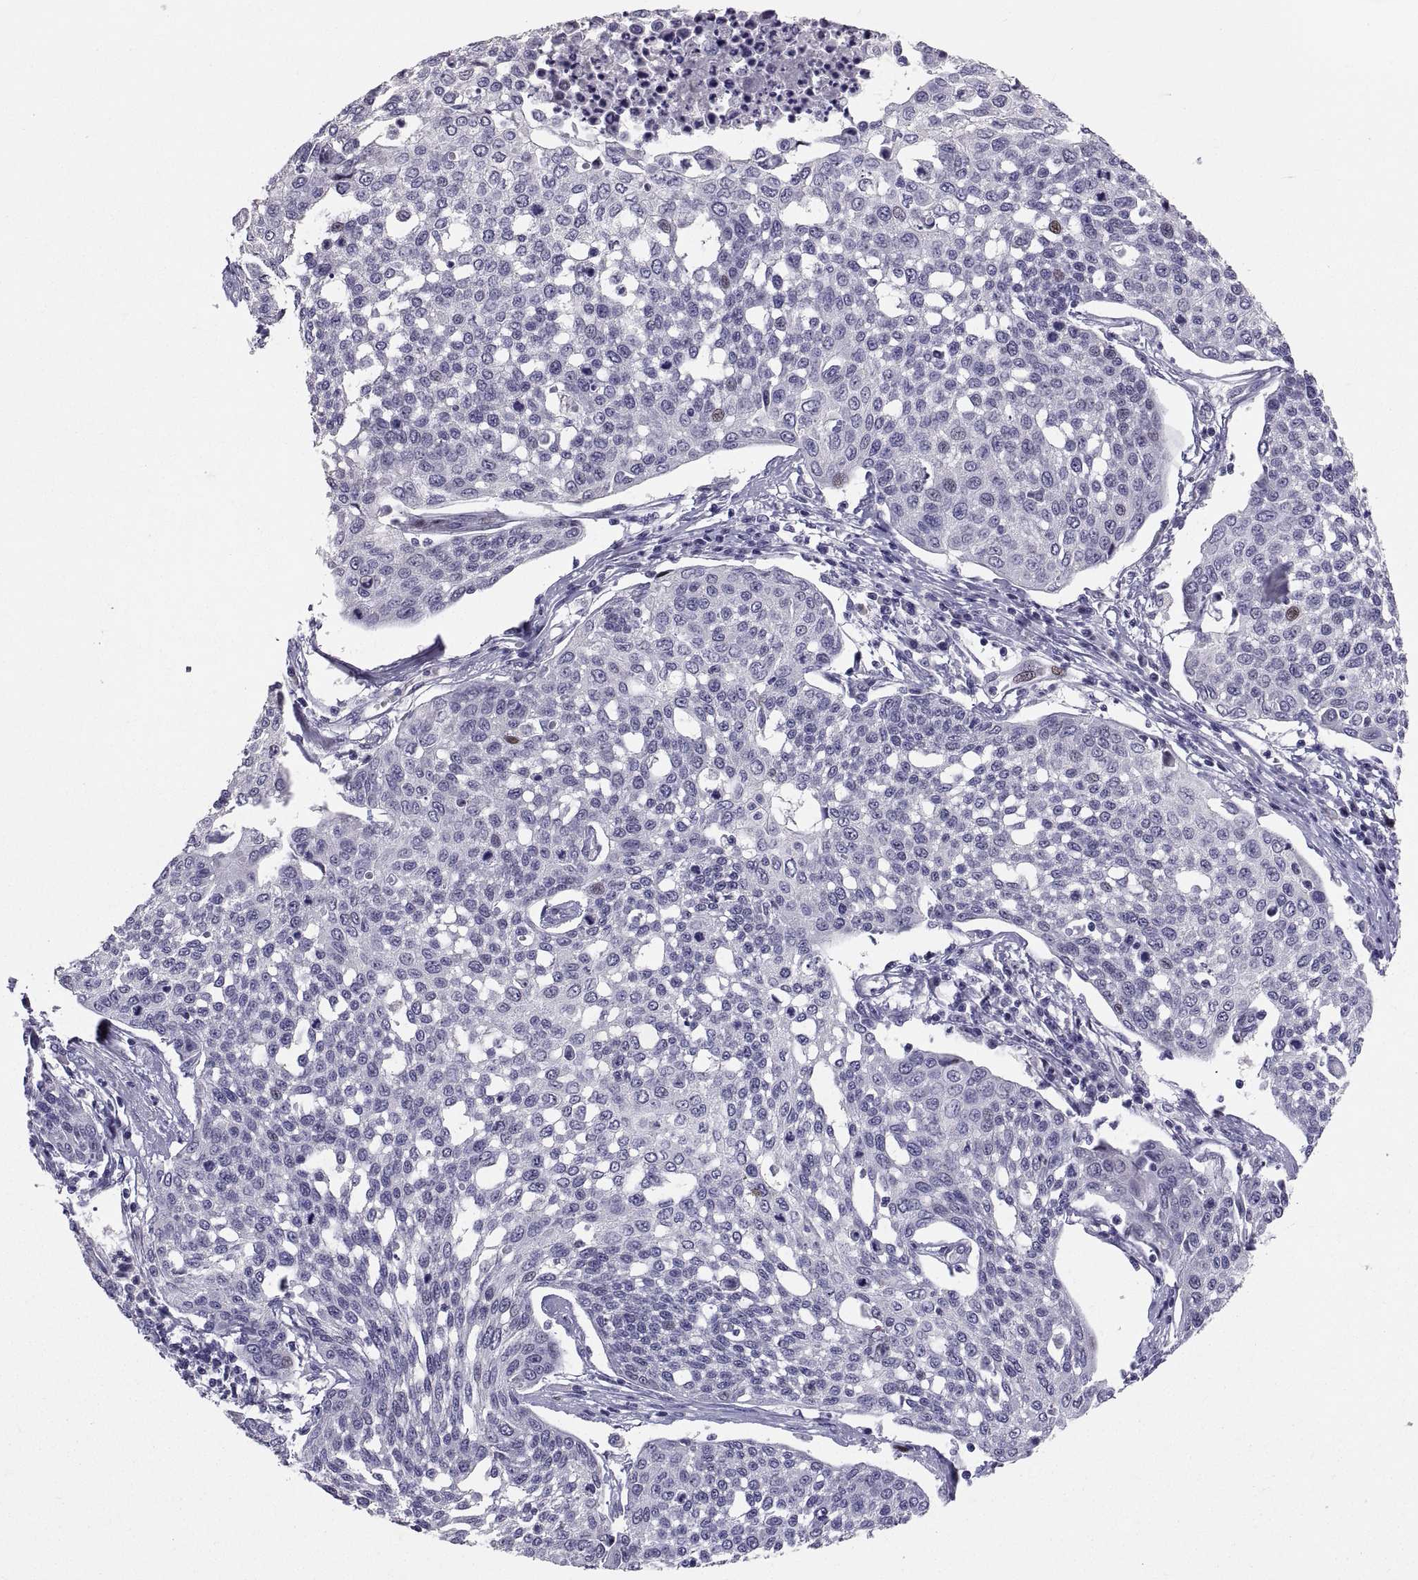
{"staining": {"intensity": "negative", "quantity": "none", "location": "none"}, "tissue": "cervical cancer", "cell_type": "Tumor cells", "image_type": "cancer", "snomed": [{"axis": "morphology", "description": "Squamous cell carcinoma, NOS"}, {"axis": "topography", "description": "Cervix"}], "caption": "This is an immunohistochemistry photomicrograph of human squamous cell carcinoma (cervical). There is no positivity in tumor cells.", "gene": "PTN", "patient": {"sex": "female", "age": 34}}